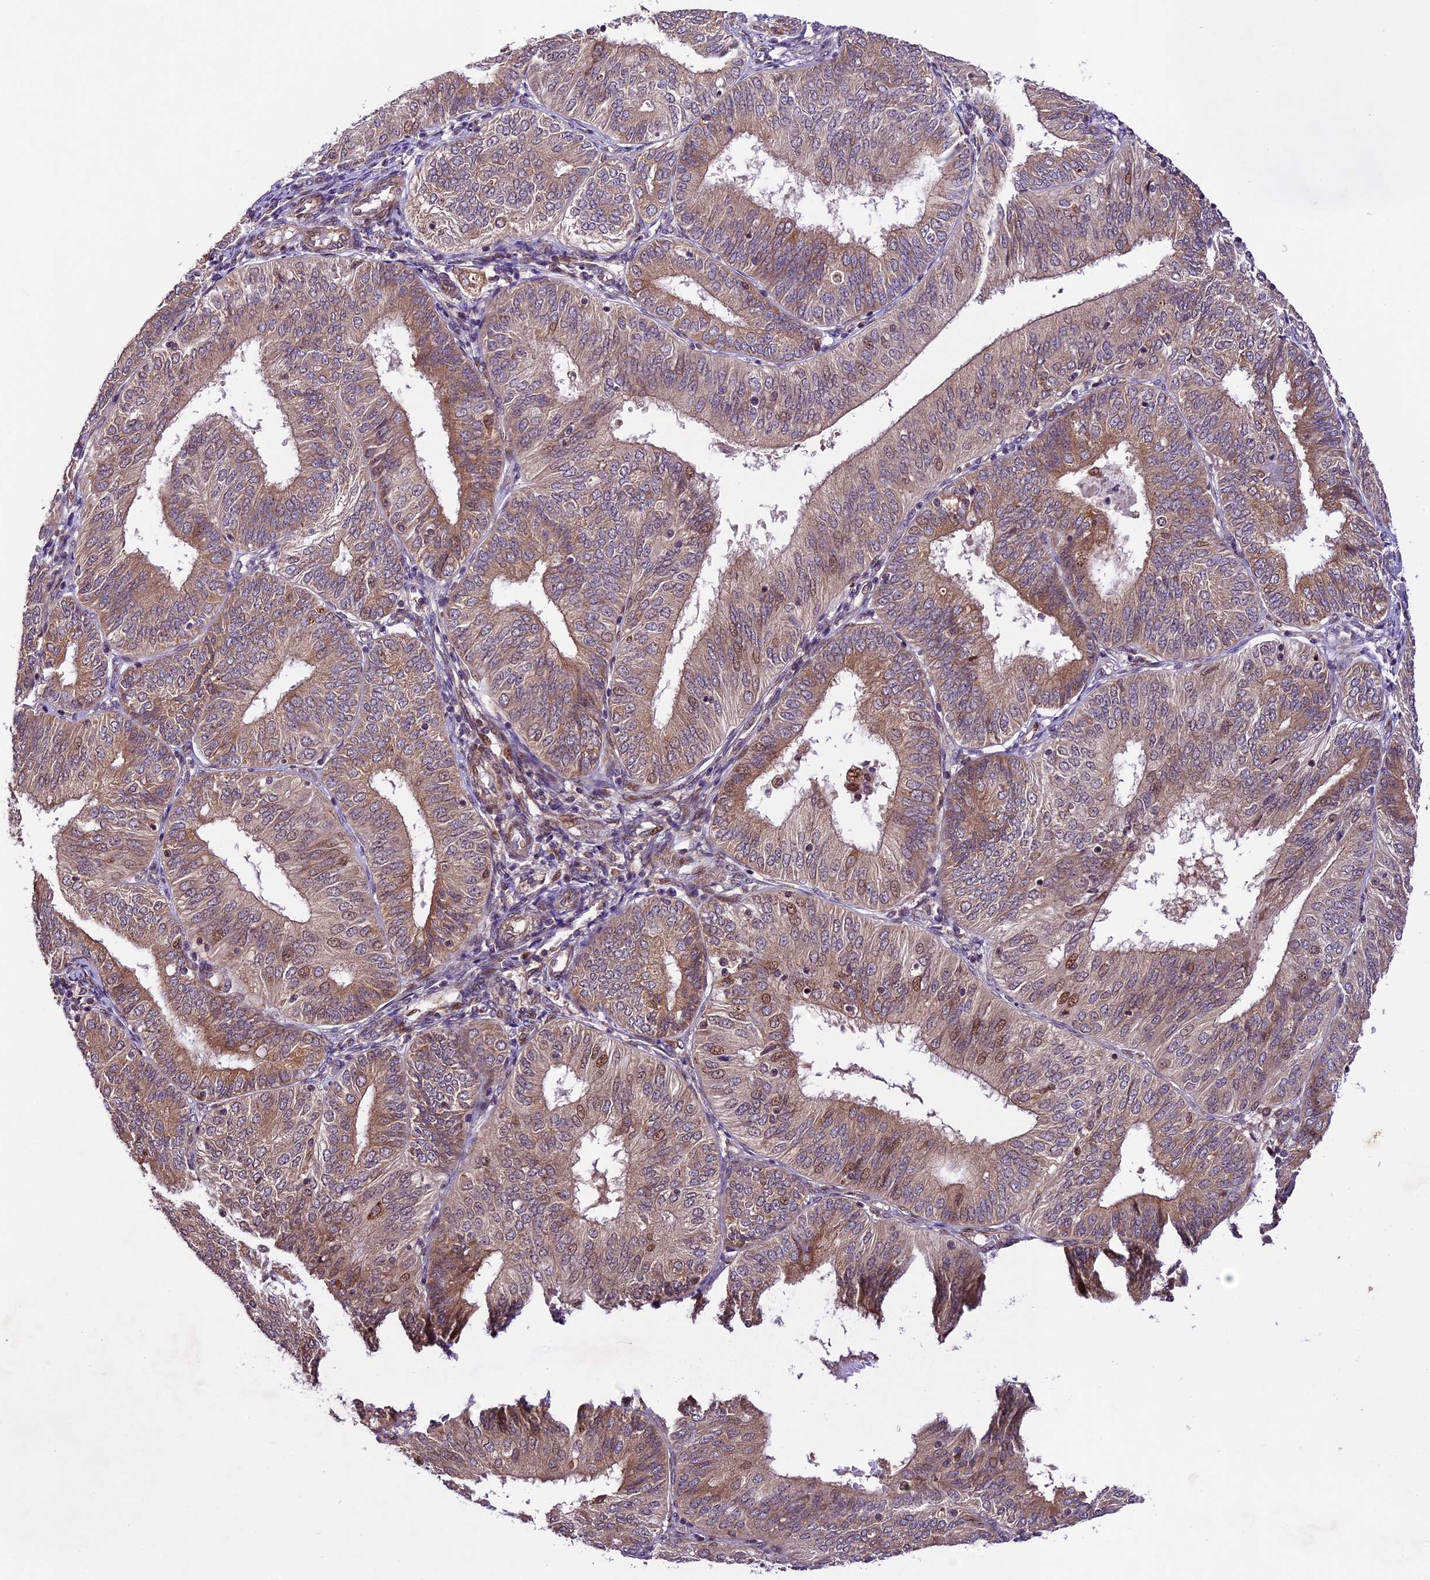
{"staining": {"intensity": "weak", "quantity": "25%-75%", "location": "cytoplasmic/membranous,nuclear"}, "tissue": "endometrial cancer", "cell_type": "Tumor cells", "image_type": "cancer", "snomed": [{"axis": "morphology", "description": "Adenocarcinoma, NOS"}, {"axis": "topography", "description": "Endometrium"}], "caption": "This is a photomicrograph of immunohistochemistry staining of endometrial cancer, which shows weak expression in the cytoplasmic/membranous and nuclear of tumor cells.", "gene": "CCSER1", "patient": {"sex": "female", "age": 58}}